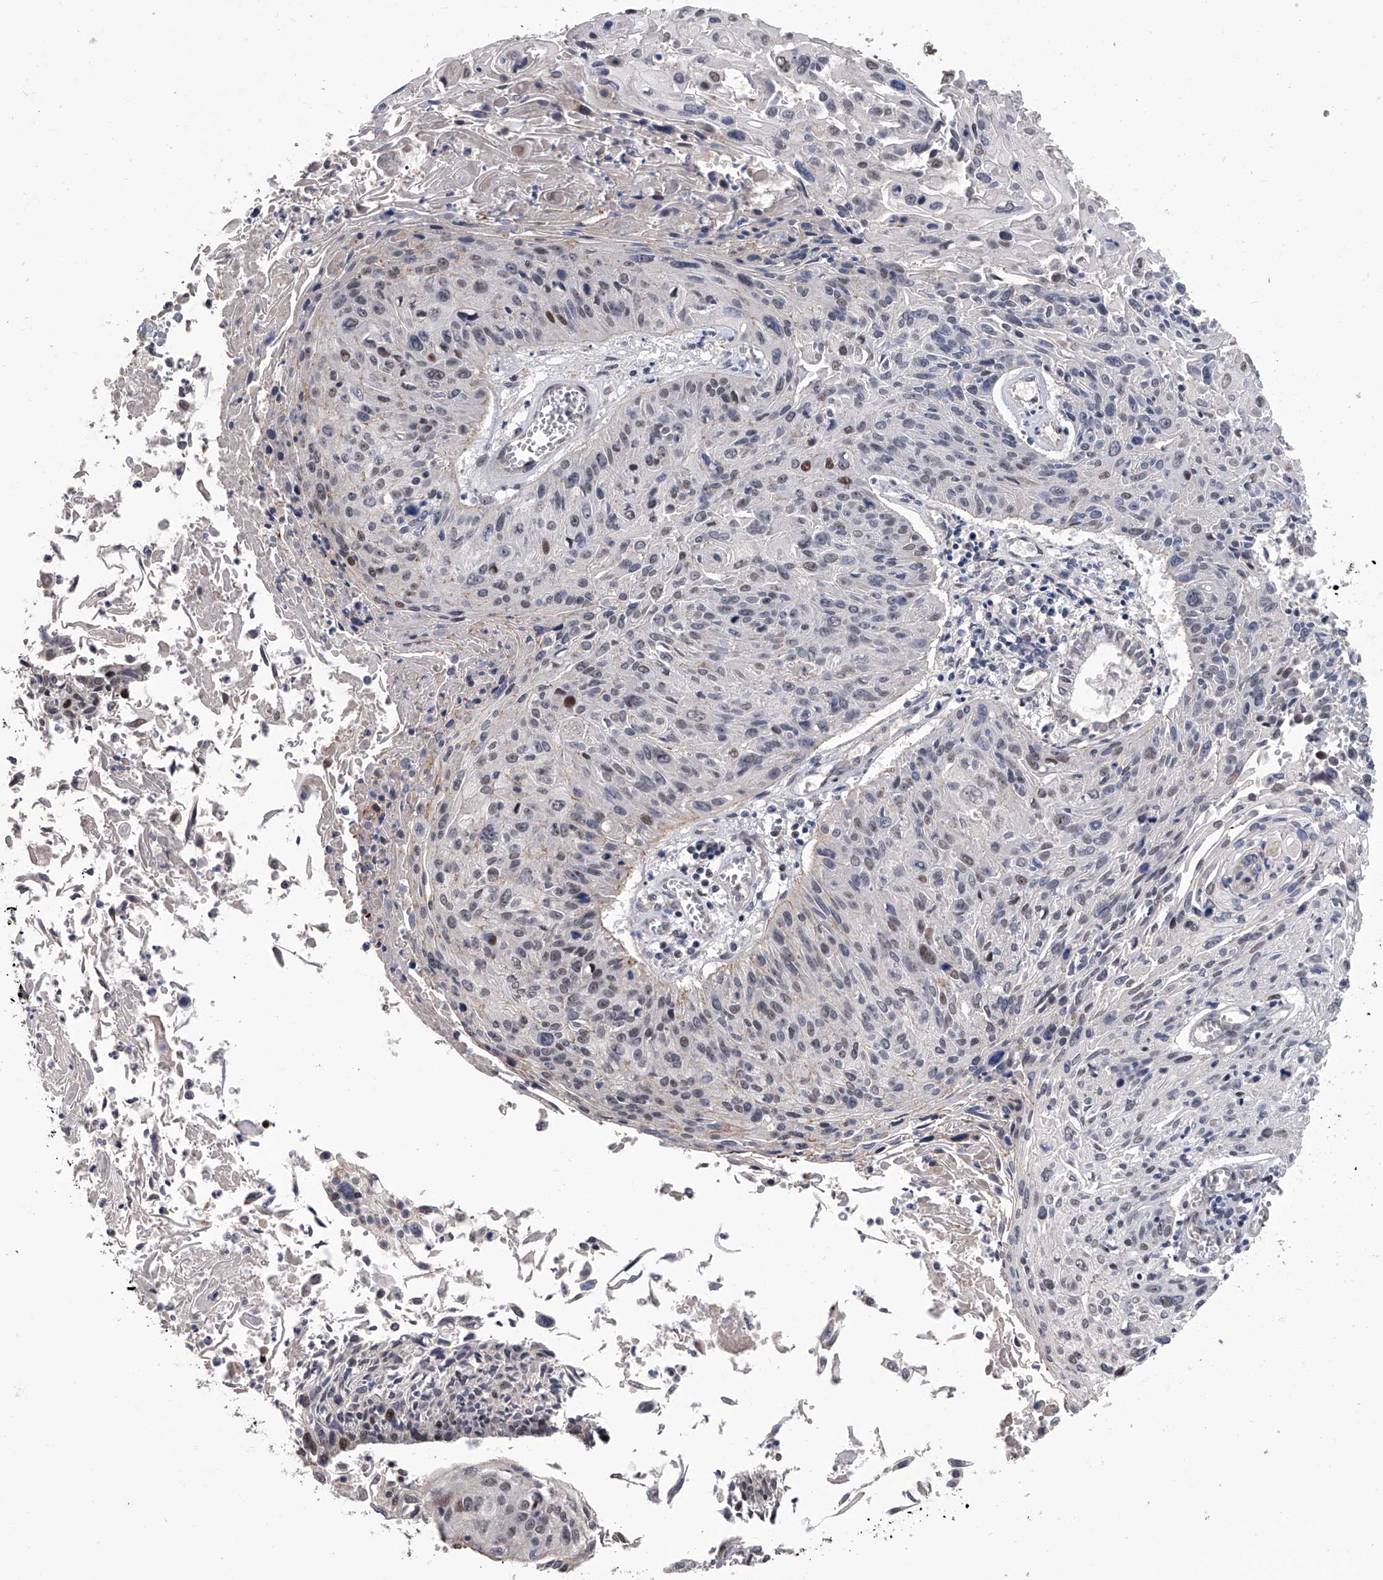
{"staining": {"intensity": "weak", "quantity": "<25%", "location": "nuclear"}, "tissue": "cervical cancer", "cell_type": "Tumor cells", "image_type": "cancer", "snomed": [{"axis": "morphology", "description": "Squamous cell carcinoma, NOS"}, {"axis": "topography", "description": "Cervix"}], "caption": "High power microscopy image of an IHC photomicrograph of cervical squamous cell carcinoma, revealing no significant expression in tumor cells.", "gene": "ZNF426", "patient": {"sex": "female", "age": 51}}